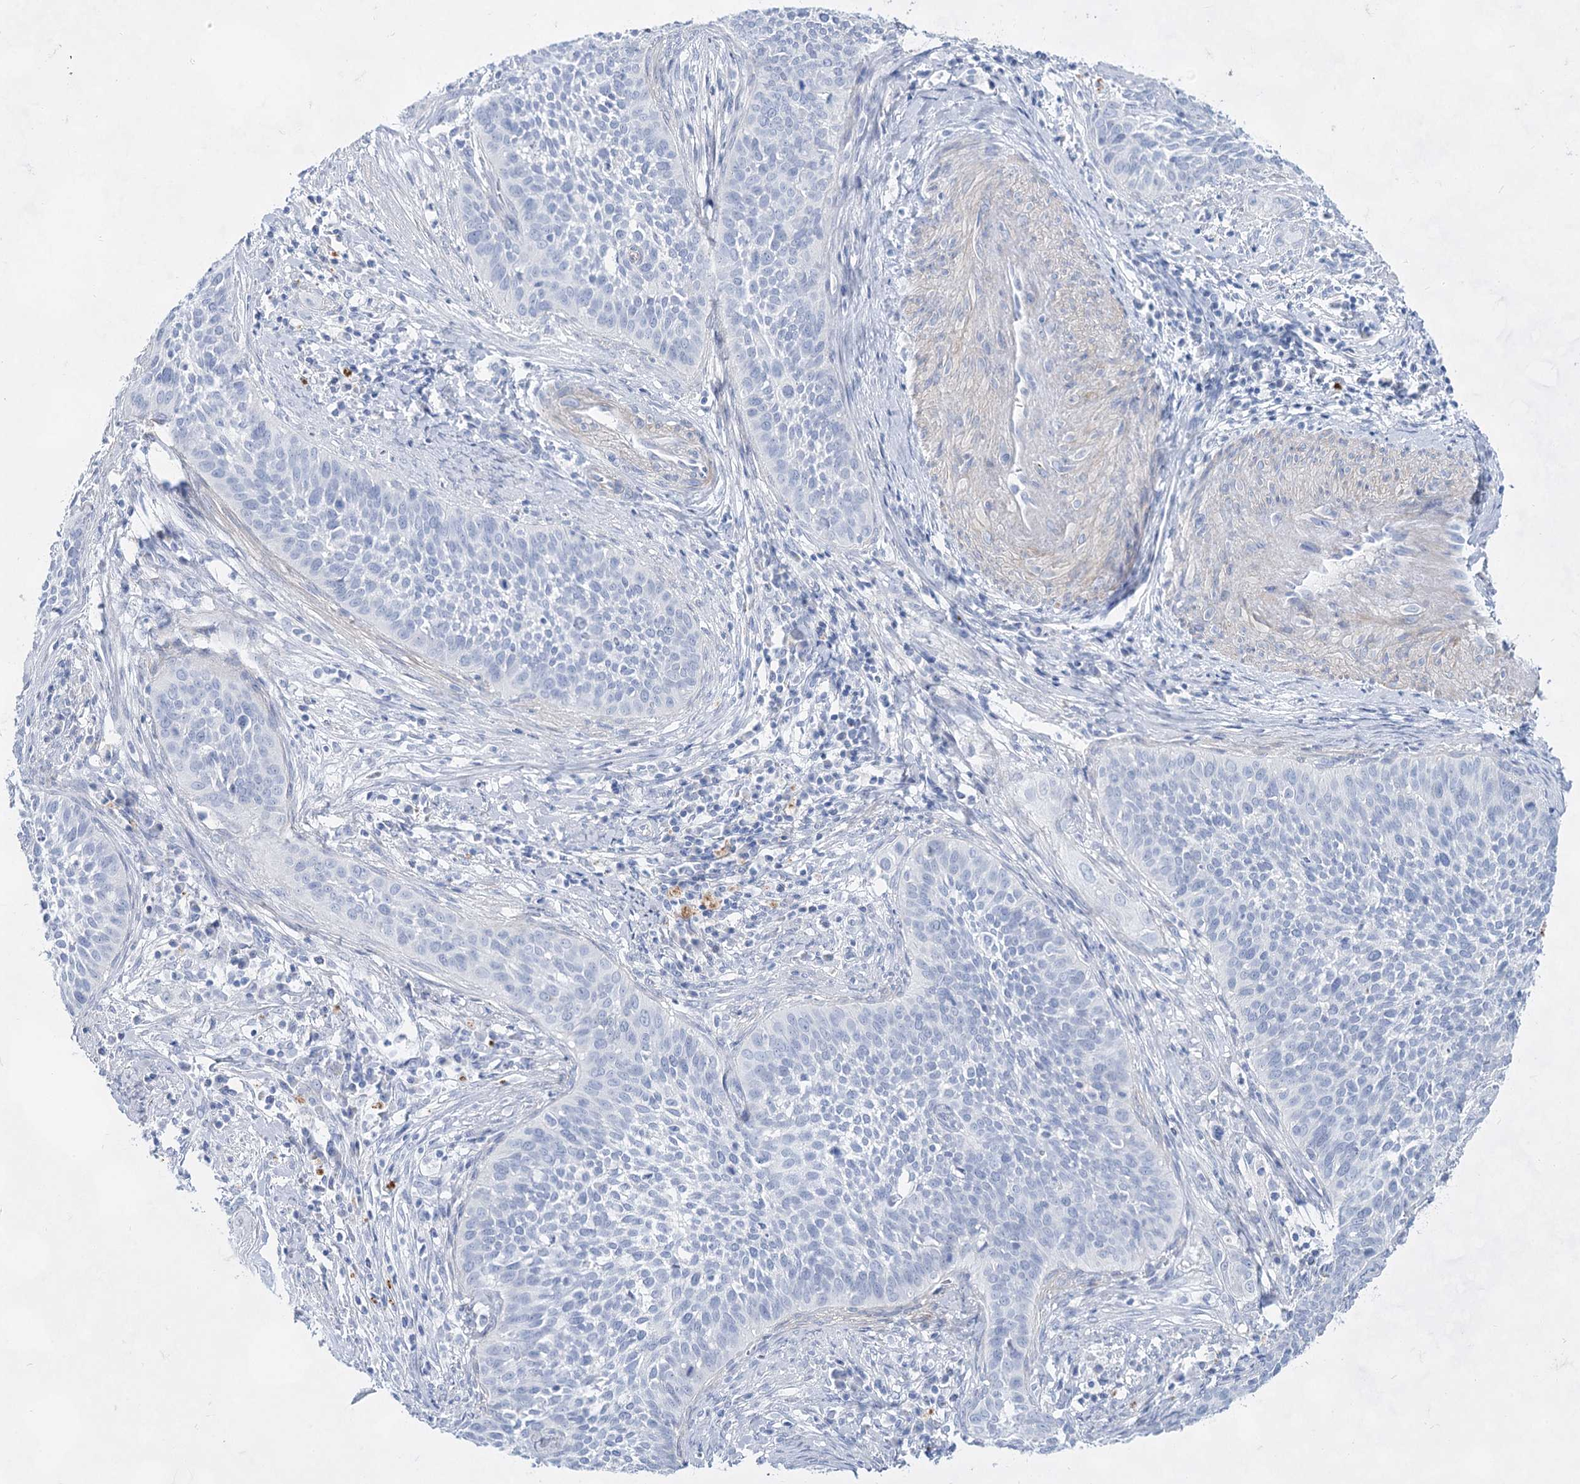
{"staining": {"intensity": "negative", "quantity": "none", "location": "none"}, "tissue": "cervical cancer", "cell_type": "Tumor cells", "image_type": "cancer", "snomed": [{"axis": "morphology", "description": "Squamous cell carcinoma, NOS"}, {"axis": "topography", "description": "Cervix"}], "caption": "IHC photomicrograph of neoplastic tissue: cervical squamous cell carcinoma stained with DAB (3,3'-diaminobenzidine) displays no significant protein expression in tumor cells.", "gene": "ACRV1", "patient": {"sex": "female", "age": 34}}